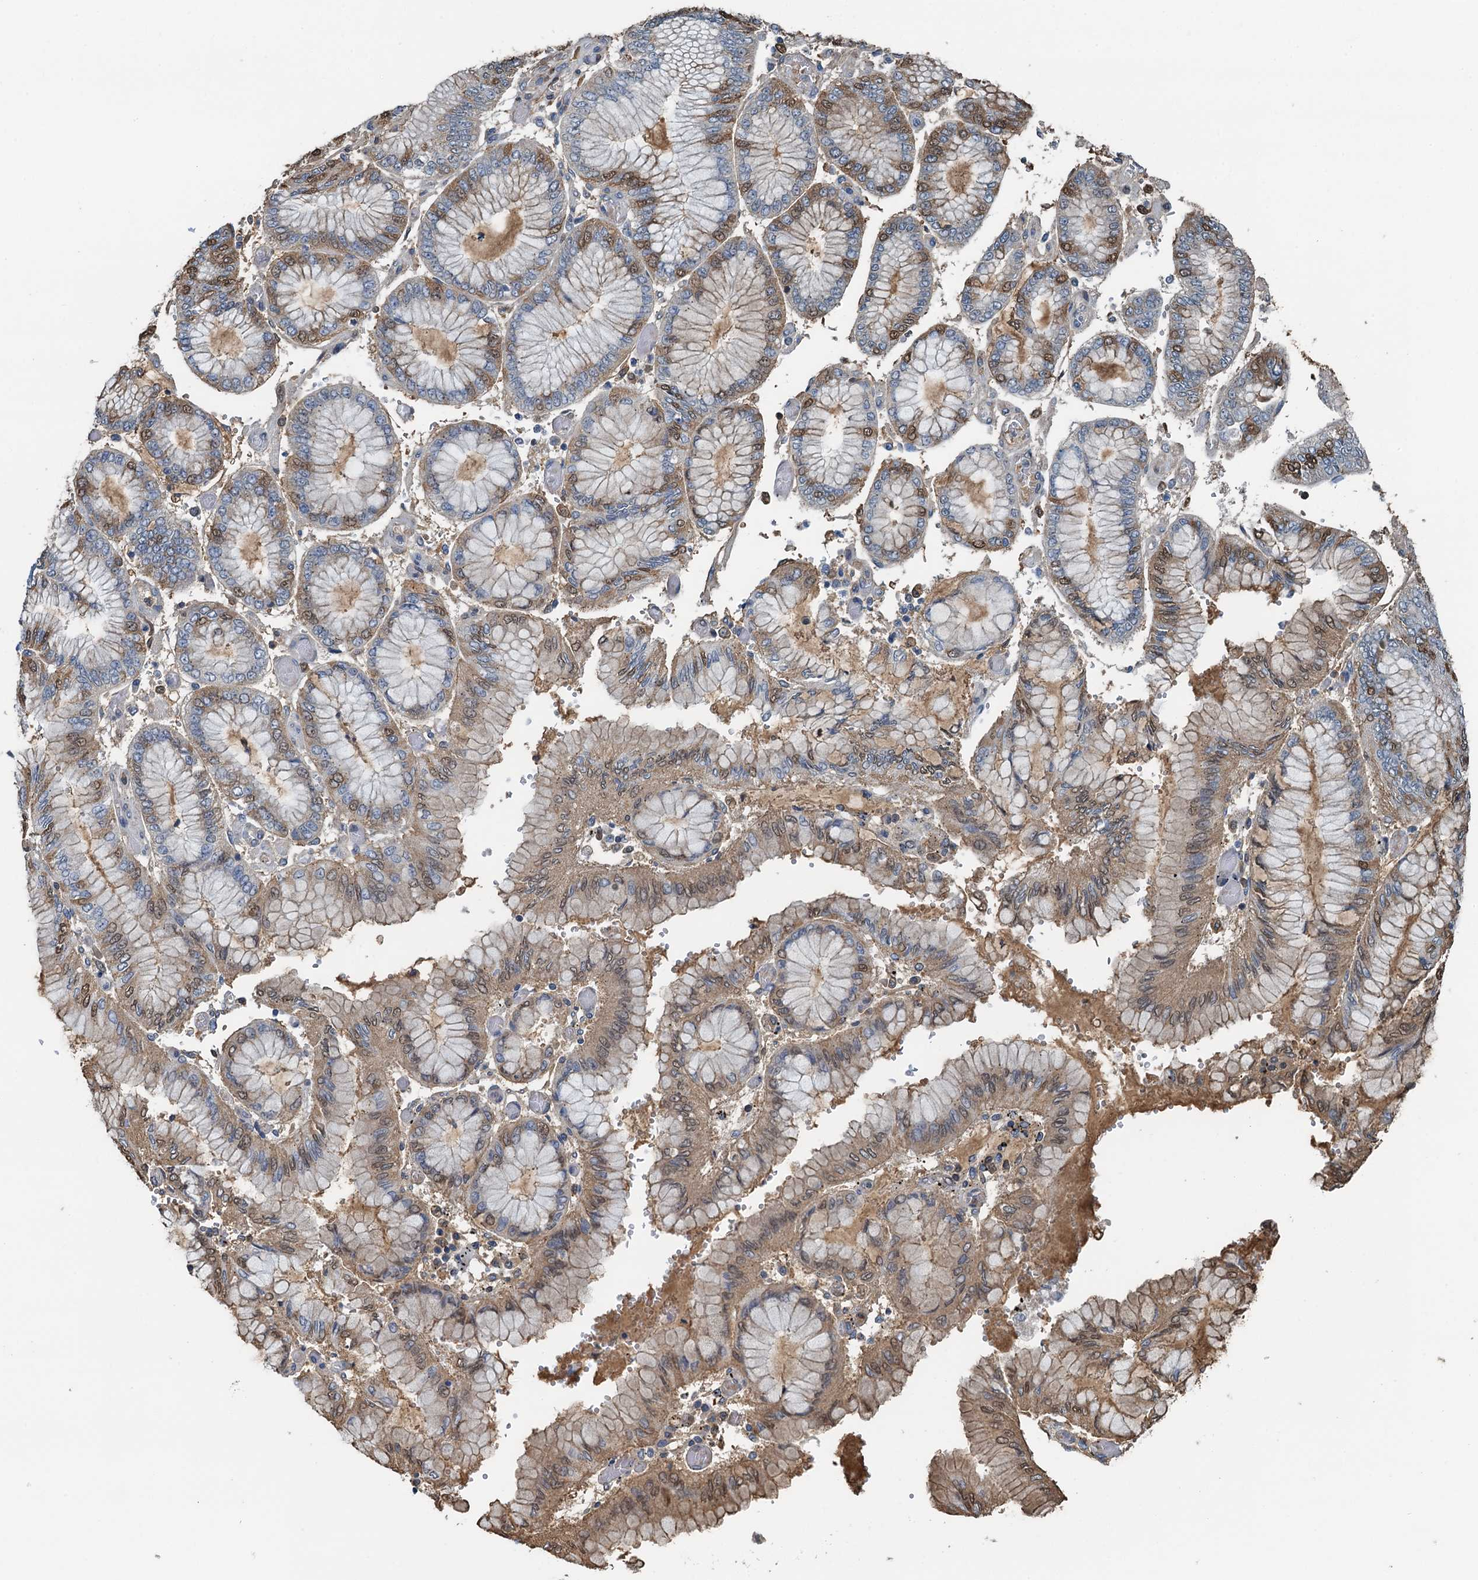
{"staining": {"intensity": "moderate", "quantity": "25%-75%", "location": "cytoplasmic/membranous,nuclear"}, "tissue": "stomach cancer", "cell_type": "Tumor cells", "image_type": "cancer", "snomed": [{"axis": "morphology", "description": "Adenocarcinoma, NOS"}, {"axis": "topography", "description": "Stomach"}], "caption": "A micrograph showing moderate cytoplasmic/membranous and nuclear expression in approximately 25%-75% of tumor cells in adenocarcinoma (stomach), as visualized by brown immunohistochemical staining.", "gene": "LSM14B", "patient": {"sex": "male", "age": 76}}